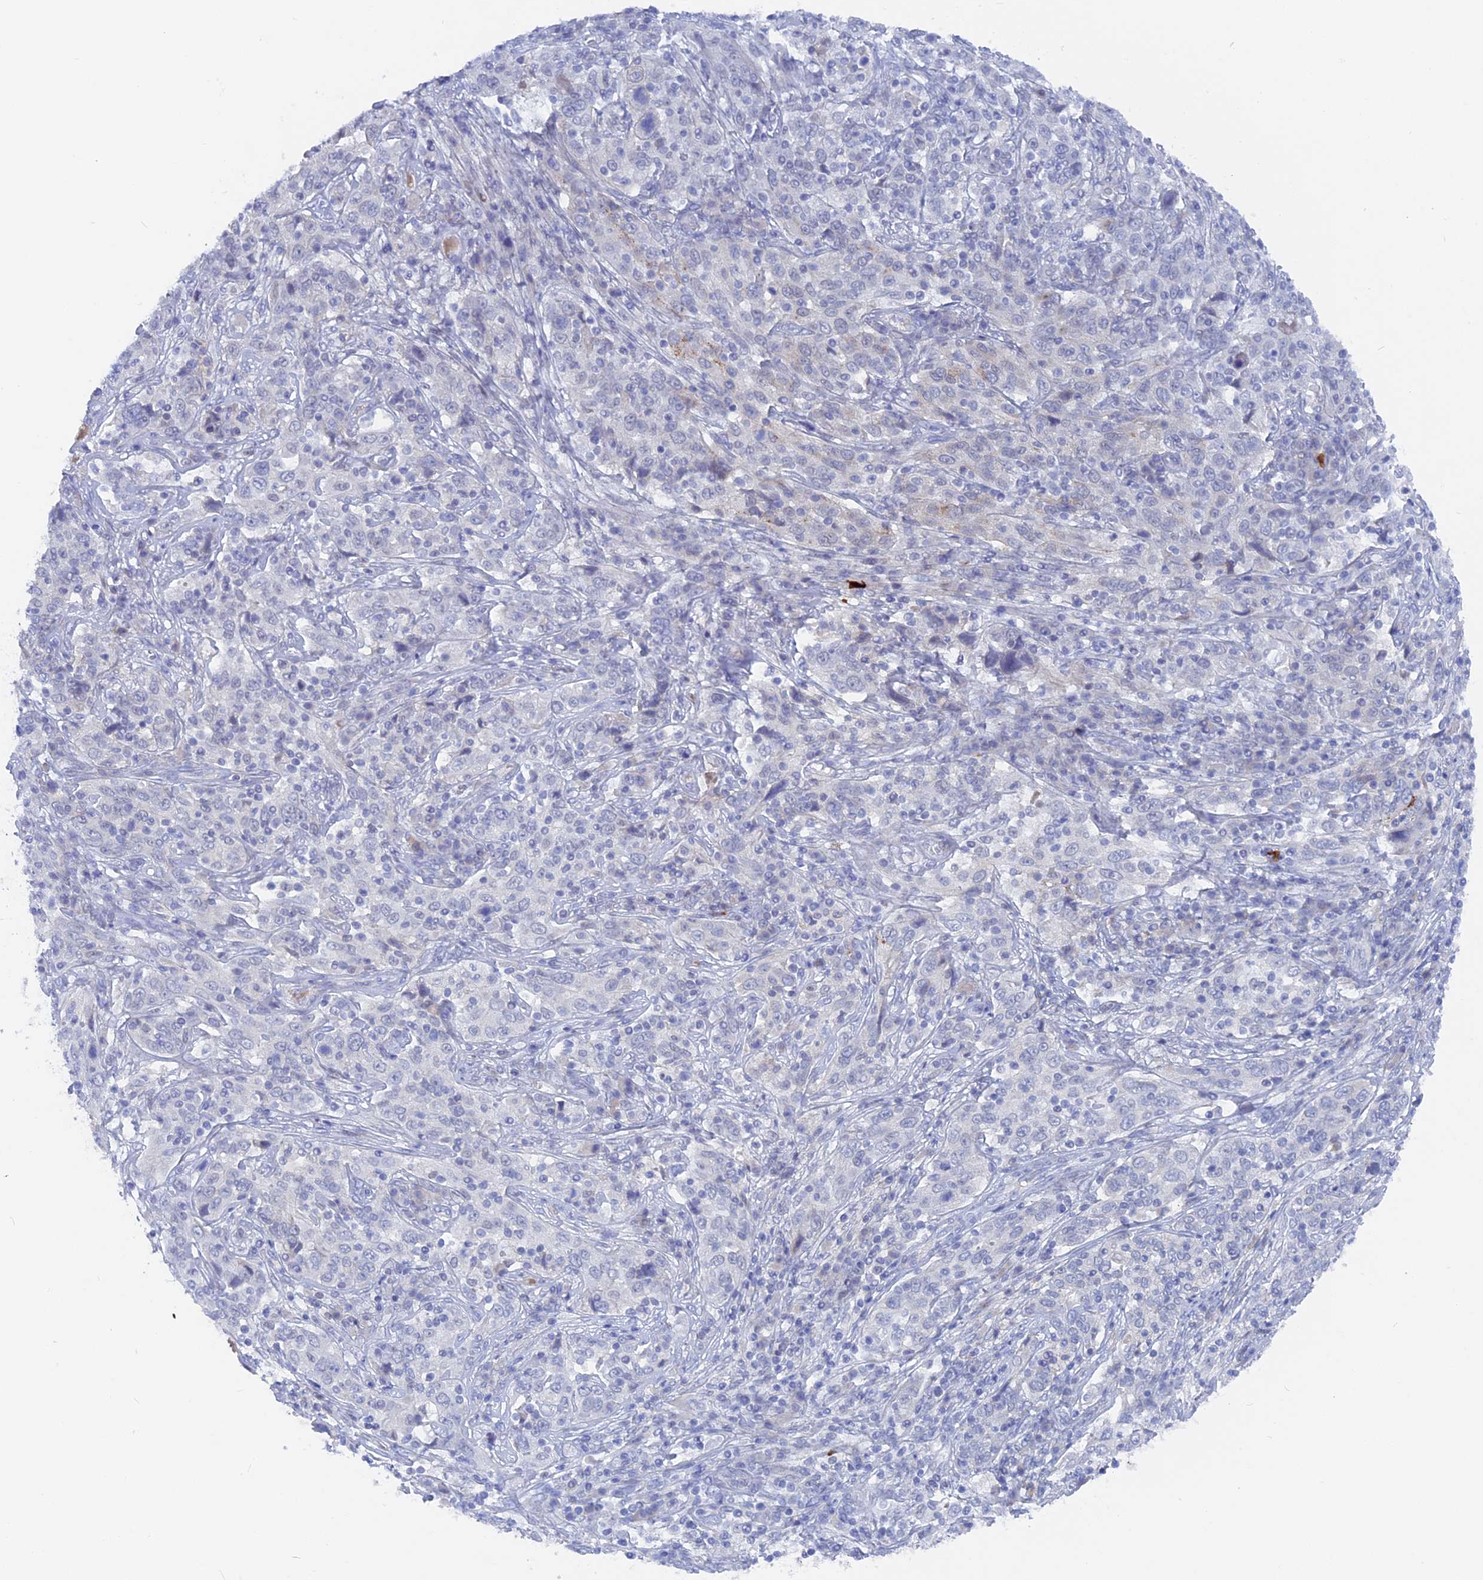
{"staining": {"intensity": "negative", "quantity": "none", "location": "none"}, "tissue": "cervical cancer", "cell_type": "Tumor cells", "image_type": "cancer", "snomed": [{"axis": "morphology", "description": "Squamous cell carcinoma, NOS"}, {"axis": "topography", "description": "Cervix"}], "caption": "Immunohistochemistry of cervical cancer shows no staining in tumor cells. (DAB (3,3'-diaminobenzidine) IHC, high magnification).", "gene": "DACT3", "patient": {"sex": "female", "age": 46}}